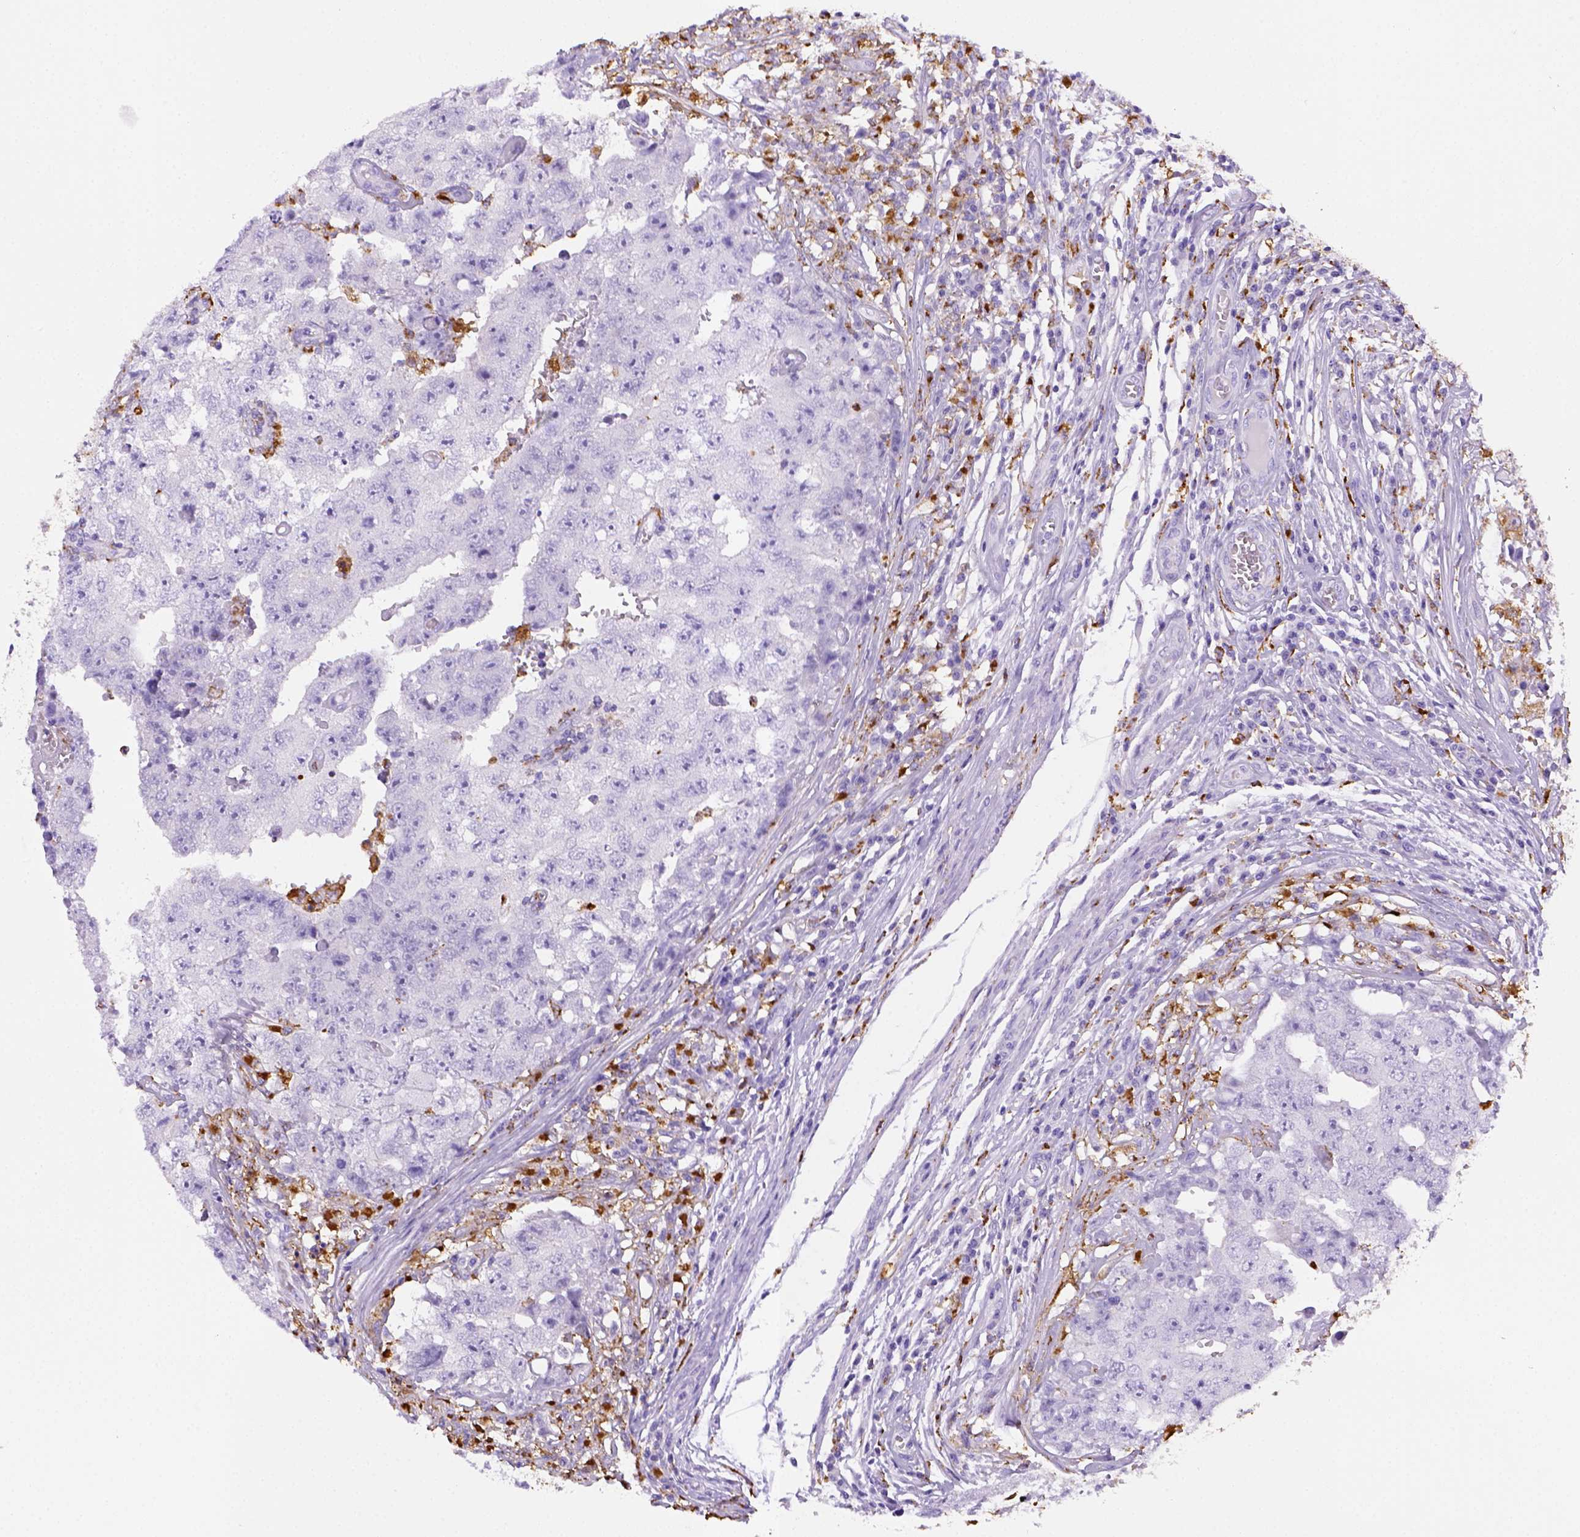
{"staining": {"intensity": "negative", "quantity": "none", "location": "none"}, "tissue": "testis cancer", "cell_type": "Tumor cells", "image_type": "cancer", "snomed": [{"axis": "morphology", "description": "Carcinoma, Embryonal, NOS"}, {"axis": "topography", "description": "Testis"}], "caption": "This photomicrograph is of testis embryonal carcinoma stained with immunohistochemistry (IHC) to label a protein in brown with the nuclei are counter-stained blue. There is no positivity in tumor cells. The staining was performed using DAB (3,3'-diaminobenzidine) to visualize the protein expression in brown, while the nuclei were stained in blue with hematoxylin (Magnification: 20x).", "gene": "CD68", "patient": {"sex": "male", "age": 36}}